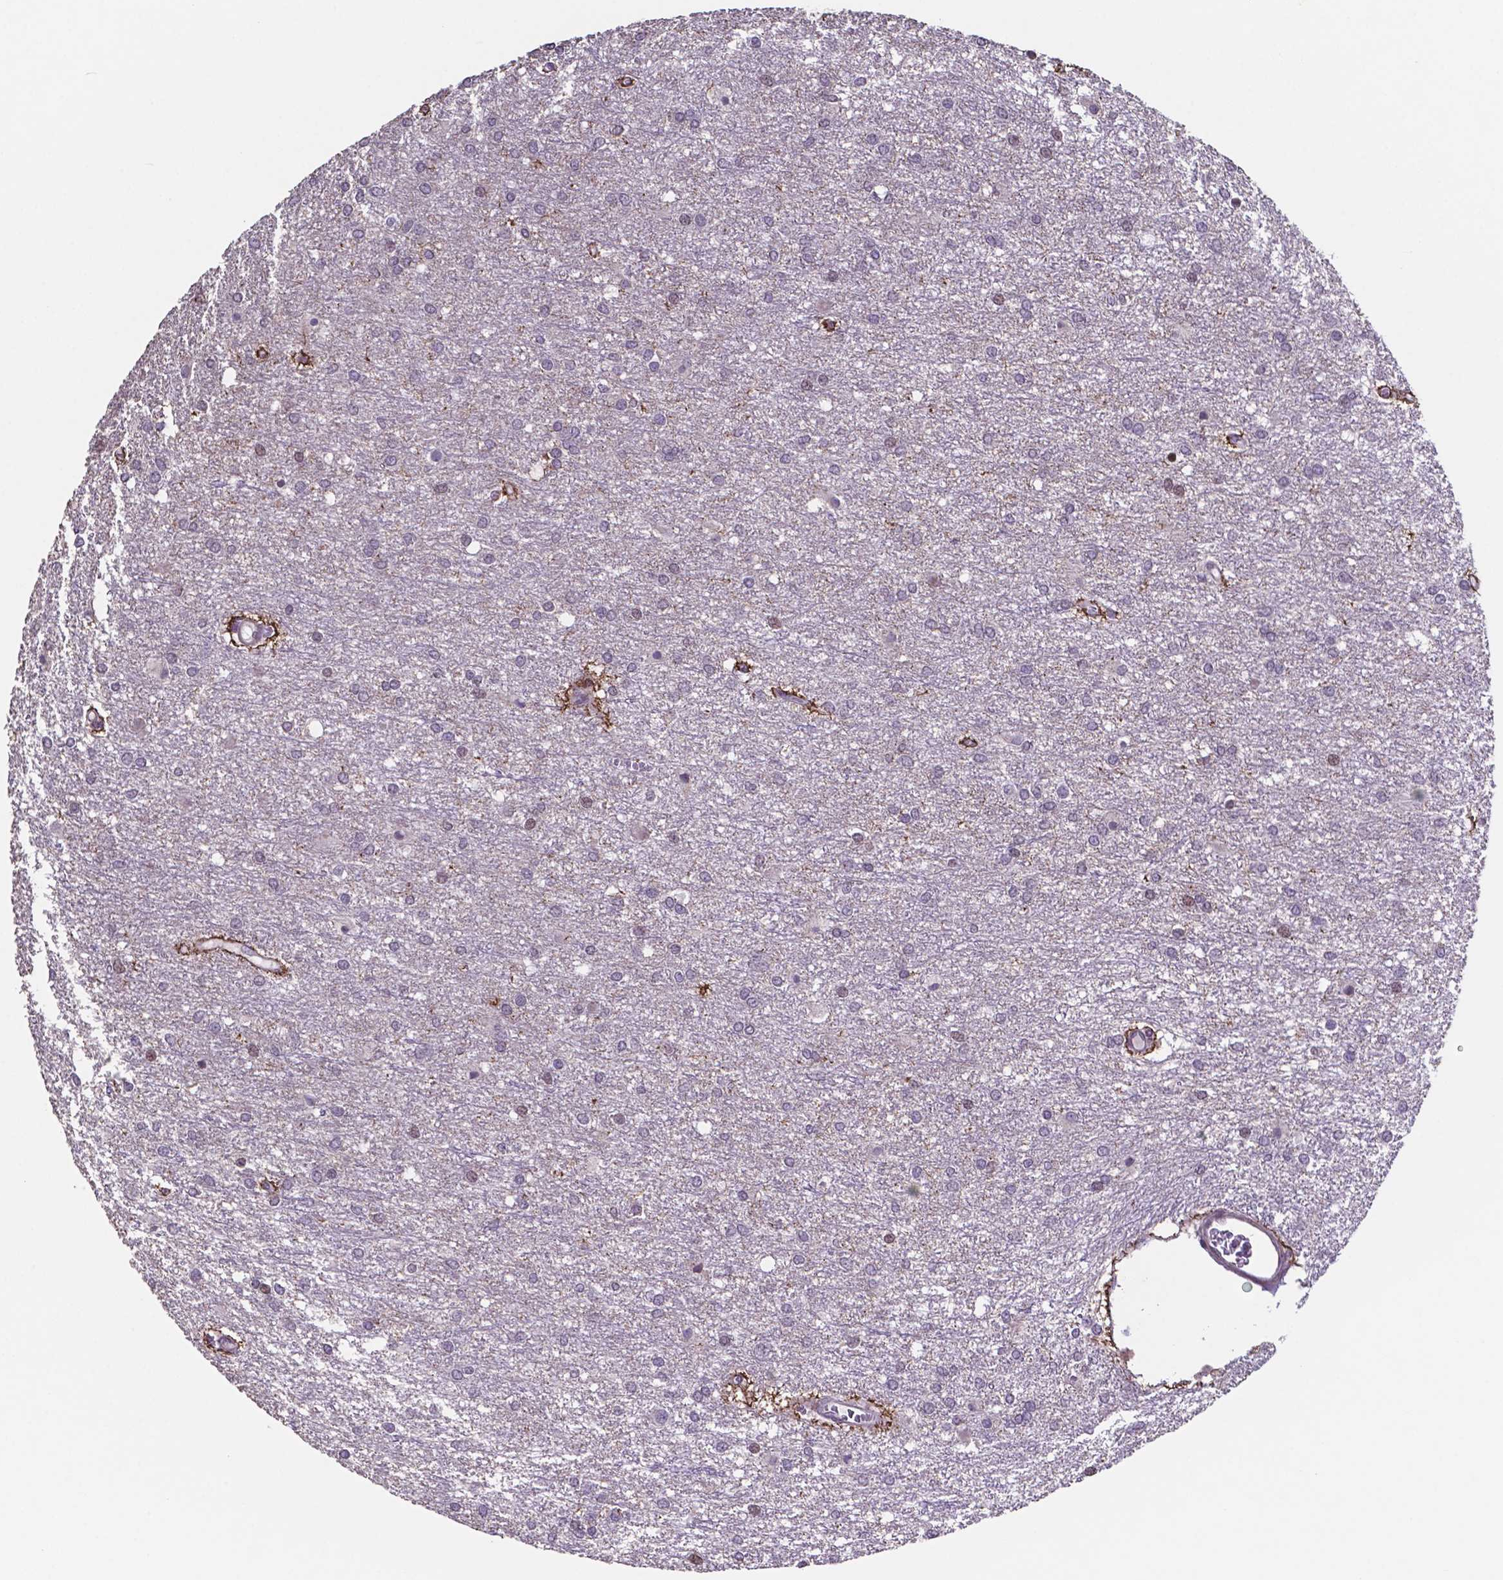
{"staining": {"intensity": "negative", "quantity": "none", "location": "none"}, "tissue": "glioma", "cell_type": "Tumor cells", "image_type": "cancer", "snomed": [{"axis": "morphology", "description": "Glioma, malignant, High grade"}, {"axis": "topography", "description": "Brain"}], "caption": "High magnification brightfield microscopy of glioma stained with DAB (3,3'-diaminobenzidine) (brown) and counterstained with hematoxylin (blue): tumor cells show no significant expression.", "gene": "MLC1", "patient": {"sex": "female", "age": 61}}